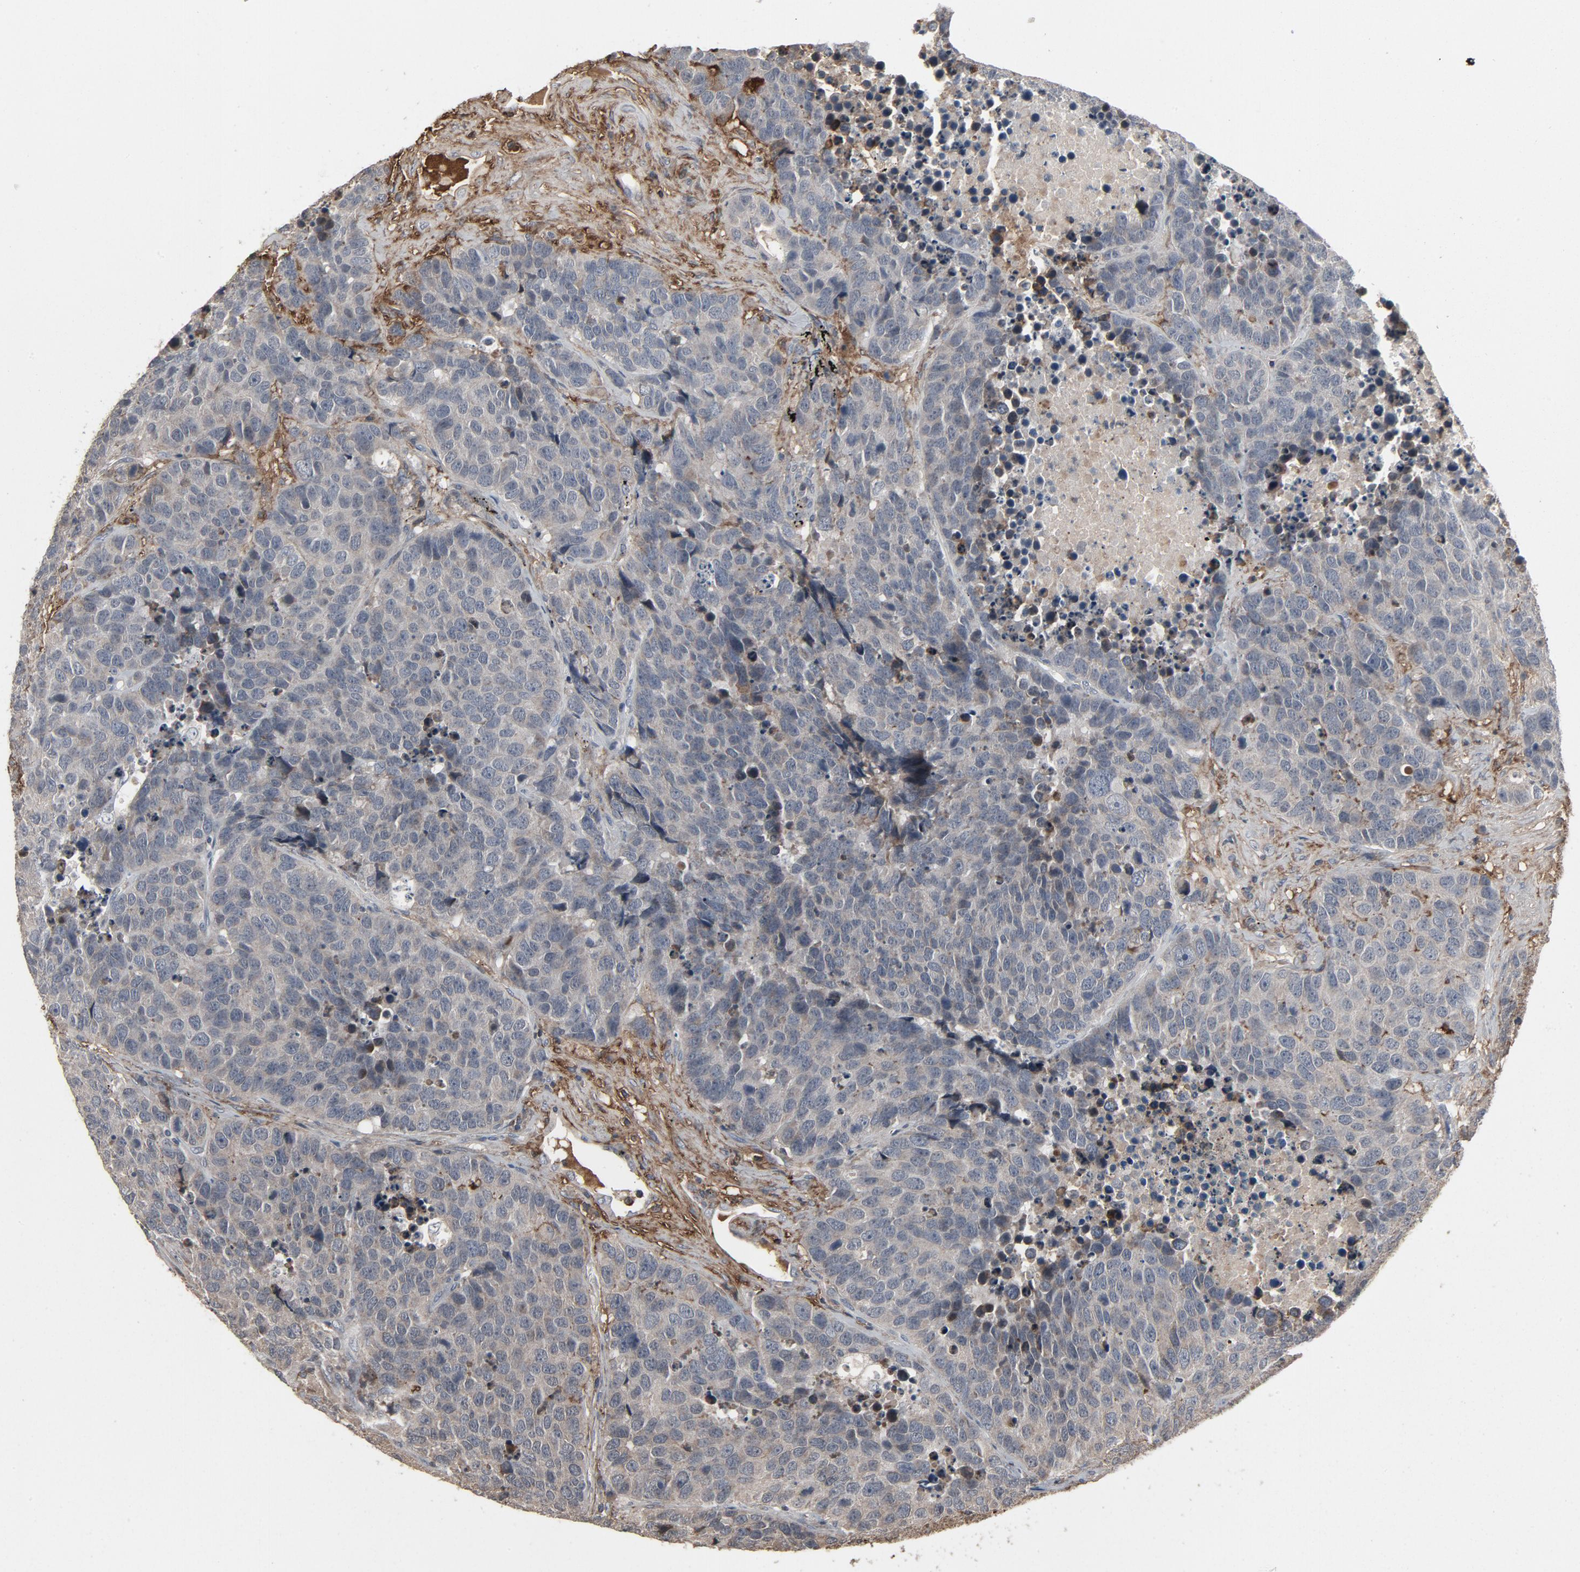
{"staining": {"intensity": "negative", "quantity": "none", "location": "none"}, "tissue": "carcinoid", "cell_type": "Tumor cells", "image_type": "cancer", "snomed": [{"axis": "morphology", "description": "Carcinoid, malignant, NOS"}, {"axis": "topography", "description": "Lung"}], "caption": "Human carcinoid (malignant) stained for a protein using immunohistochemistry (IHC) displays no staining in tumor cells.", "gene": "PDZD4", "patient": {"sex": "male", "age": 60}}